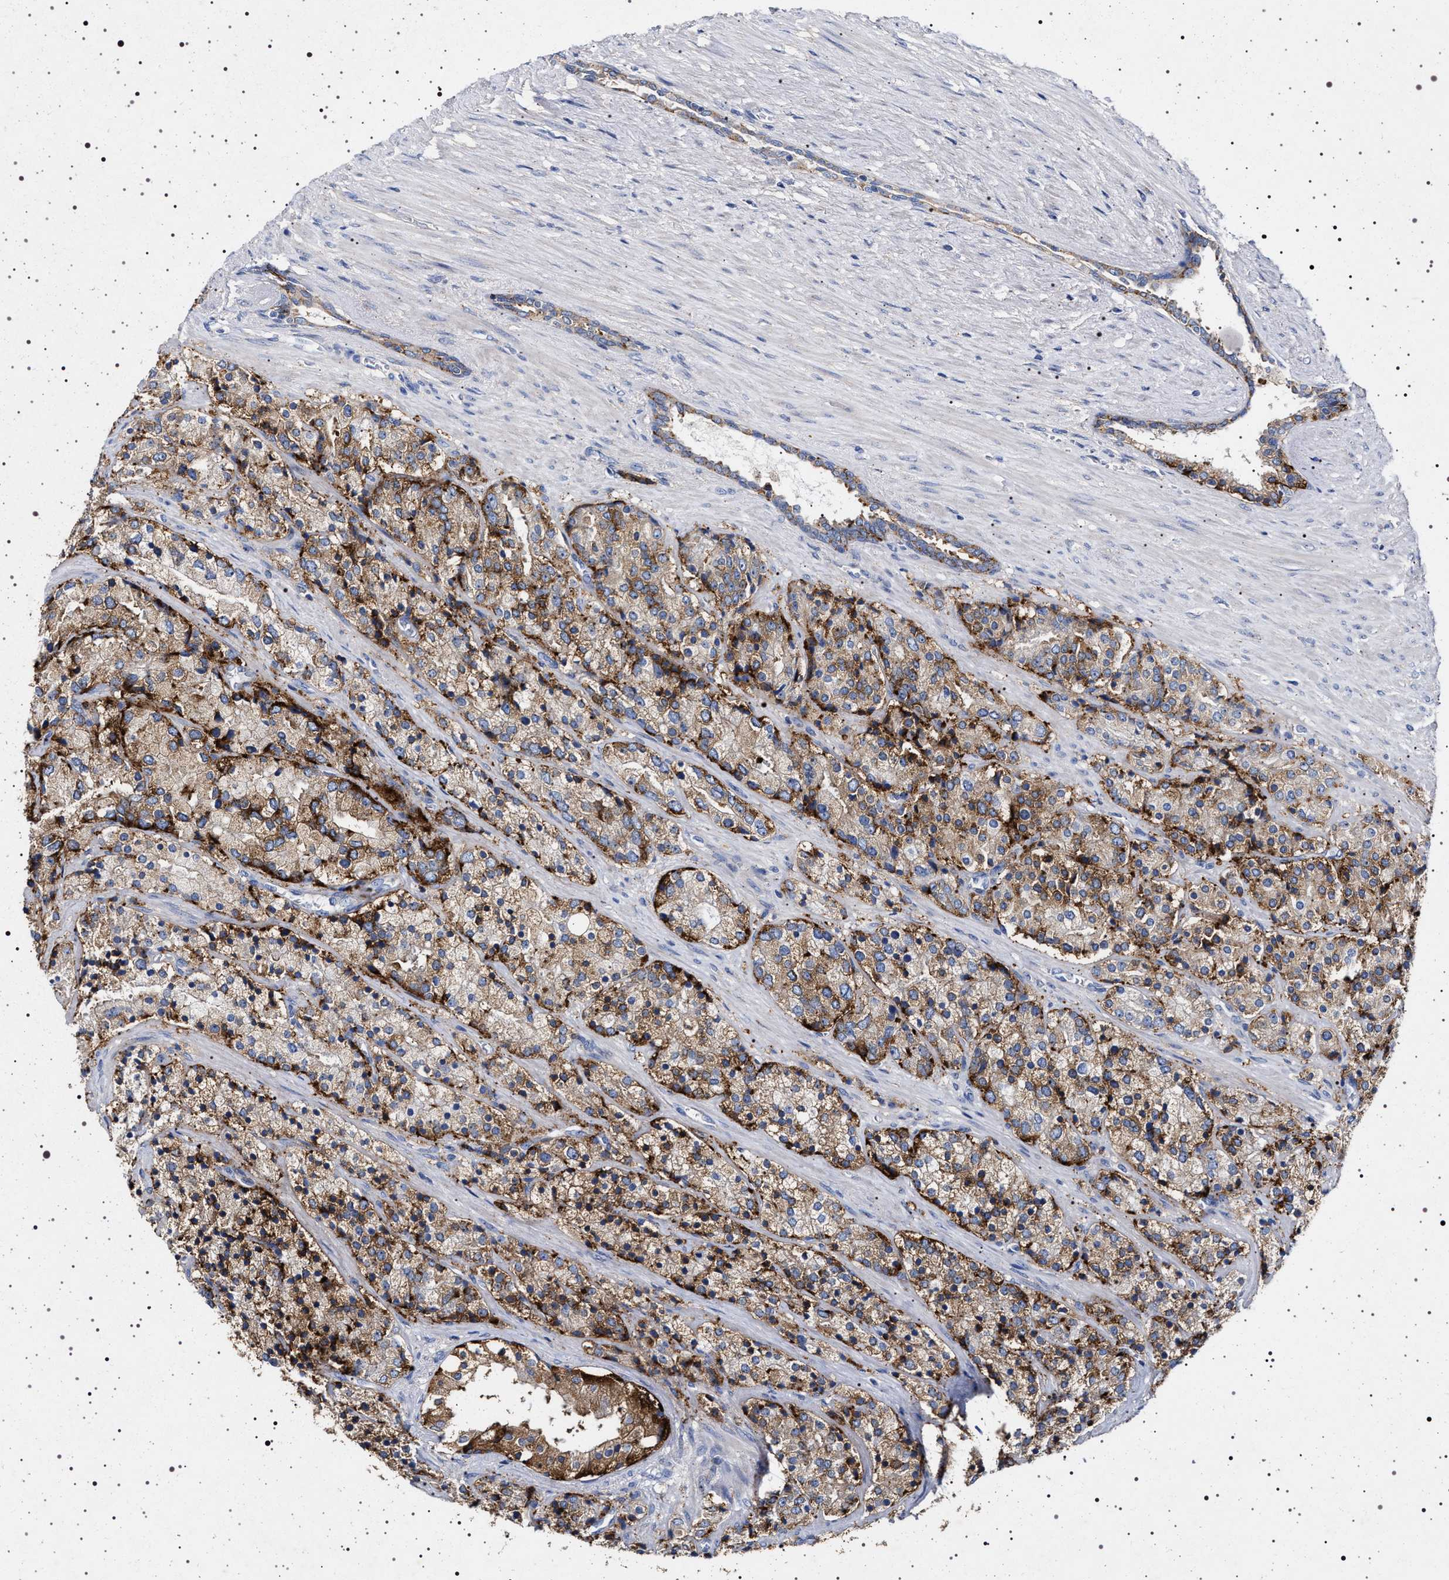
{"staining": {"intensity": "moderate", "quantity": ">75%", "location": "cytoplasmic/membranous"}, "tissue": "prostate cancer", "cell_type": "Tumor cells", "image_type": "cancer", "snomed": [{"axis": "morphology", "description": "Adenocarcinoma, High grade"}, {"axis": "topography", "description": "Prostate"}], "caption": "The image shows a brown stain indicating the presence of a protein in the cytoplasmic/membranous of tumor cells in prostate cancer.", "gene": "NAALADL2", "patient": {"sex": "male", "age": 71}}